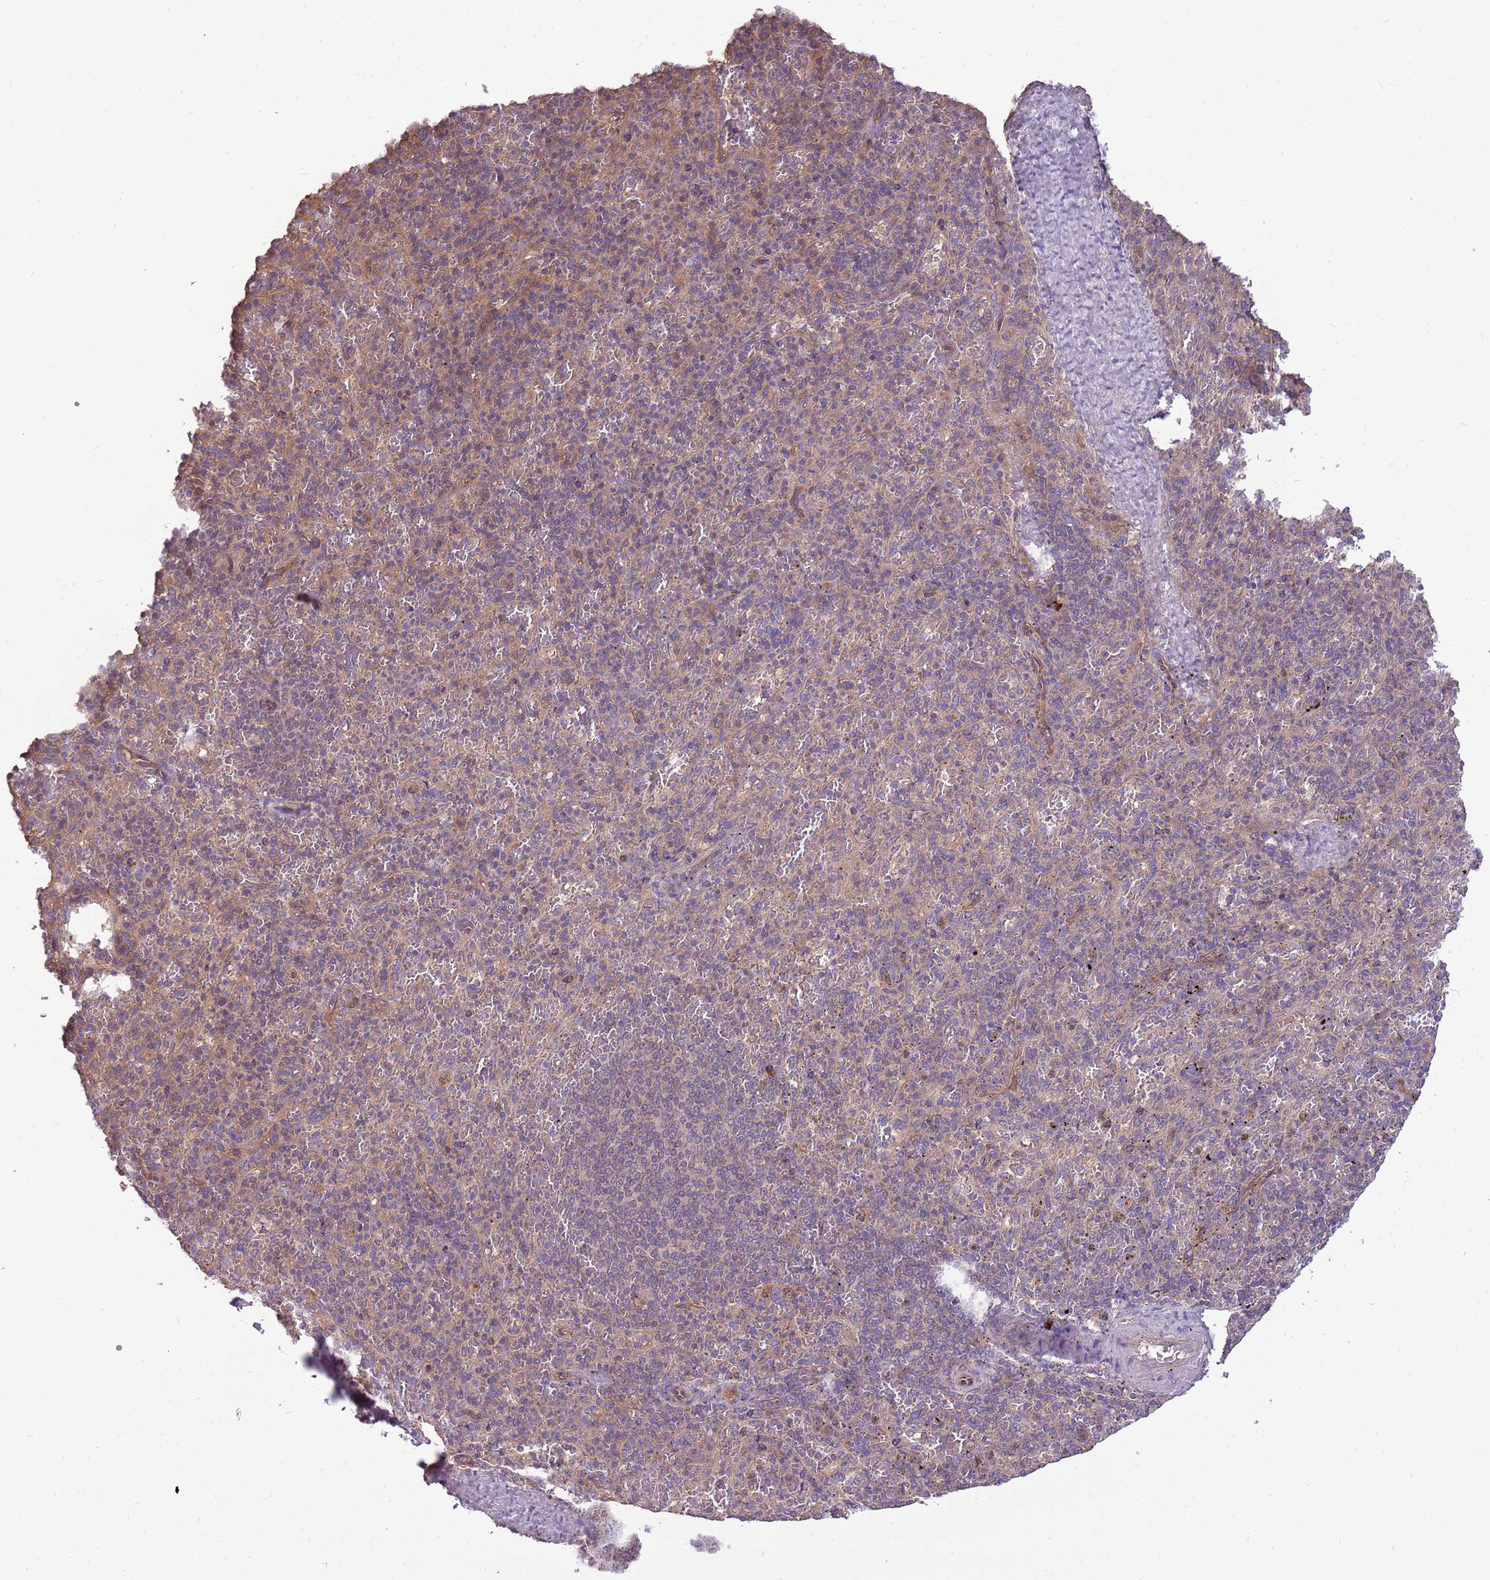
{"staining": {"intensity": "weak", "quantity": "25%-75%", "location": "cytoplasmic/membranous"}, "tissue": "spleen", "cell_type": "Cells in red pulp", "image_type": "normal", "snomed": [{"axis": "morphology", "description": "Normal tissue, NOS"}, {"axis": "topography", "description": "Spleen"}], "caption": "High-power microscopy captured an IHC micrograph of unremarkable spleen, revealing weak cytoplasmic/membranous expression in about 25%-75% of cells in red pulp.", "gene": "WASHC4", "patient": {"sex": "male", "age": 82}}